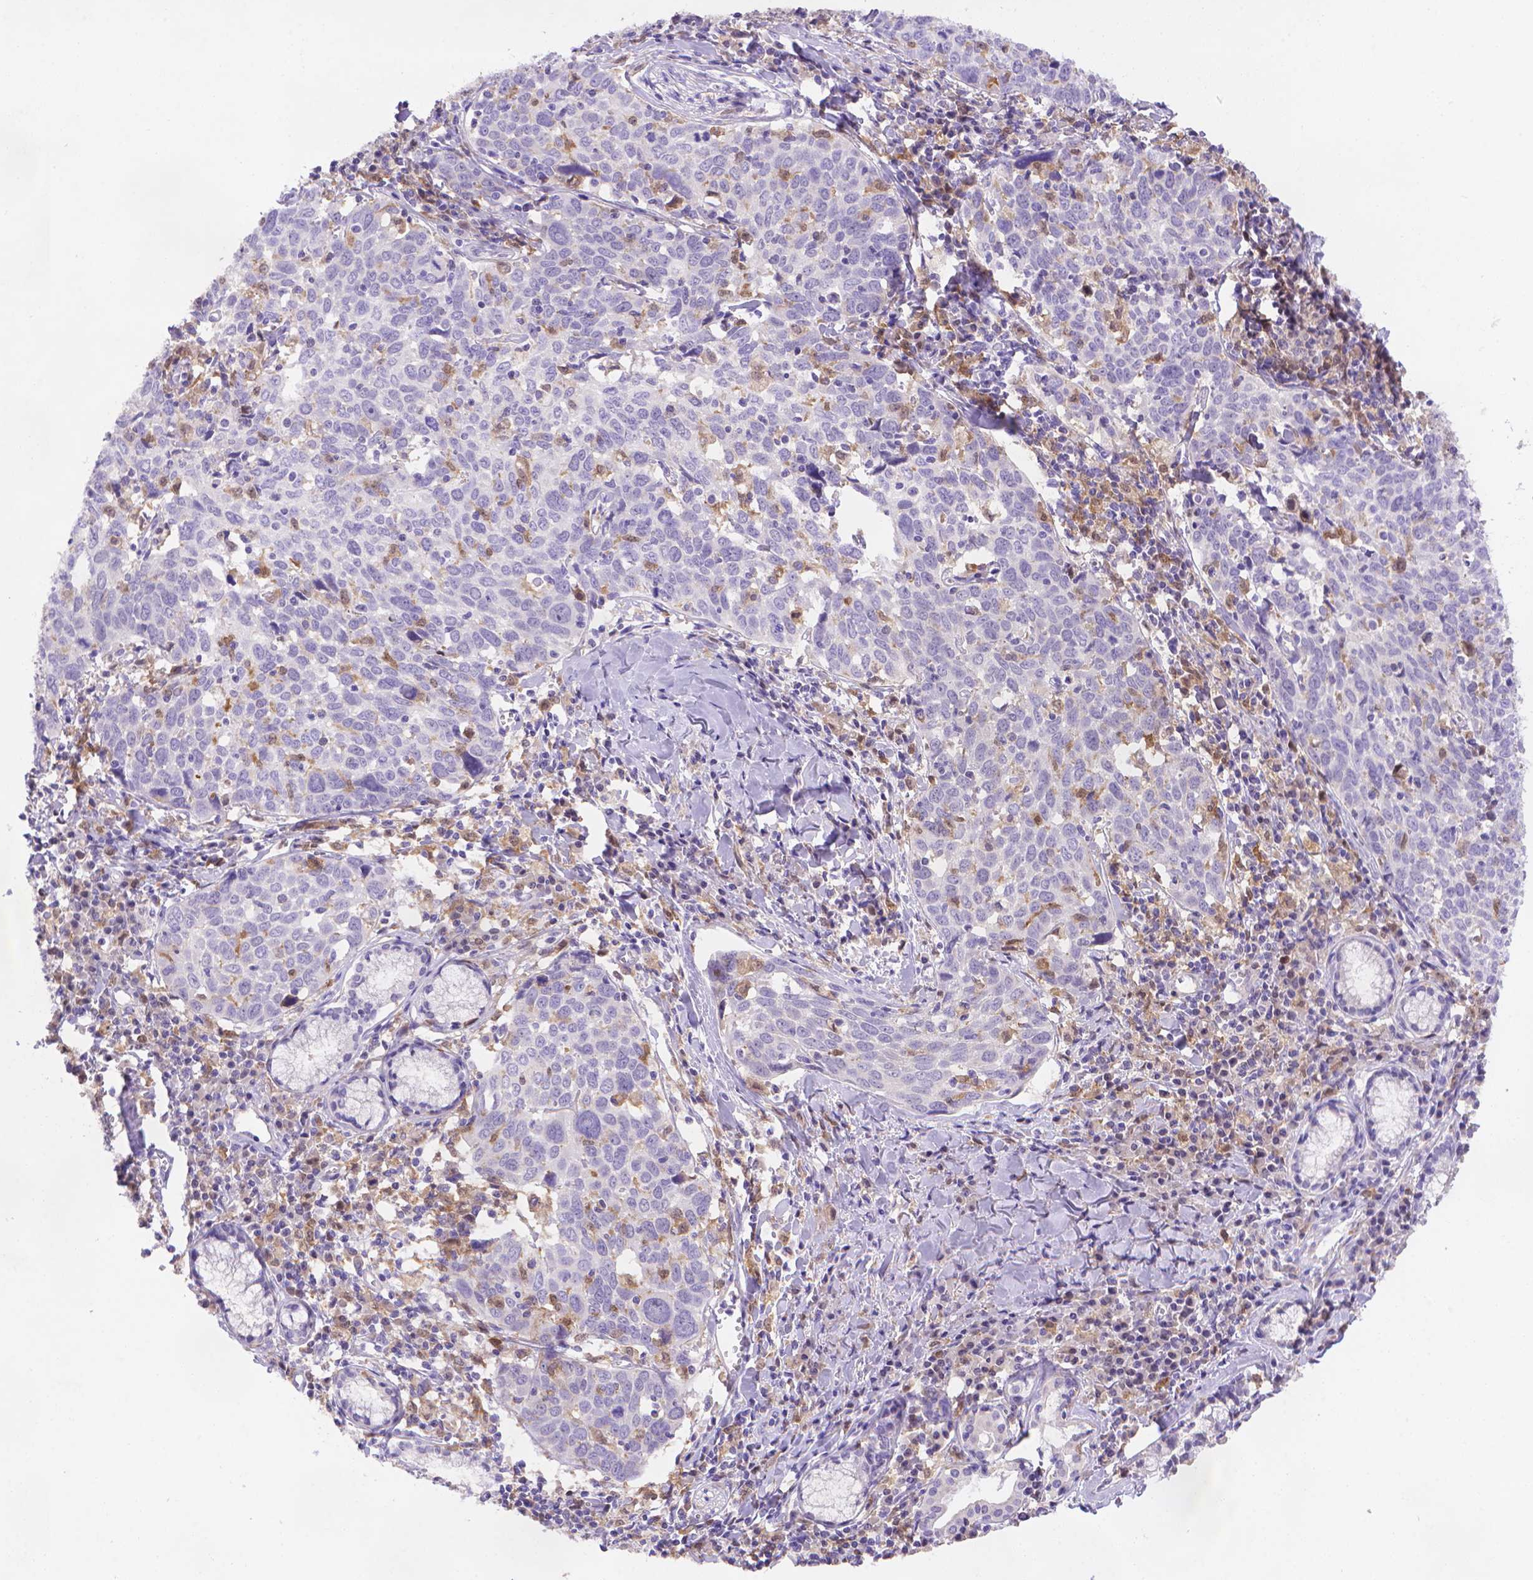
{"staining": {"intensity": "negative", "quantity": "none", "location": "none"}, "tissue": "lung cancer", "cell_type": "Tumor cells", "image_type": "cancer", "snomed": [{"axis": "morphology", "description": "Squamous cell carcinoma, NOS"}, {"axis": "topography", "description": "Lung"}], "caption": "This is a histopathology image of IHC staining of lung cancer (squamous cell carcinoma), which shows no expression in tumor cells. (Immunohistochemistry (ihc), brightfield microscopy, high magnification).", "gene": "FGD2", "patient": {"sex": "male", "age": 57}}